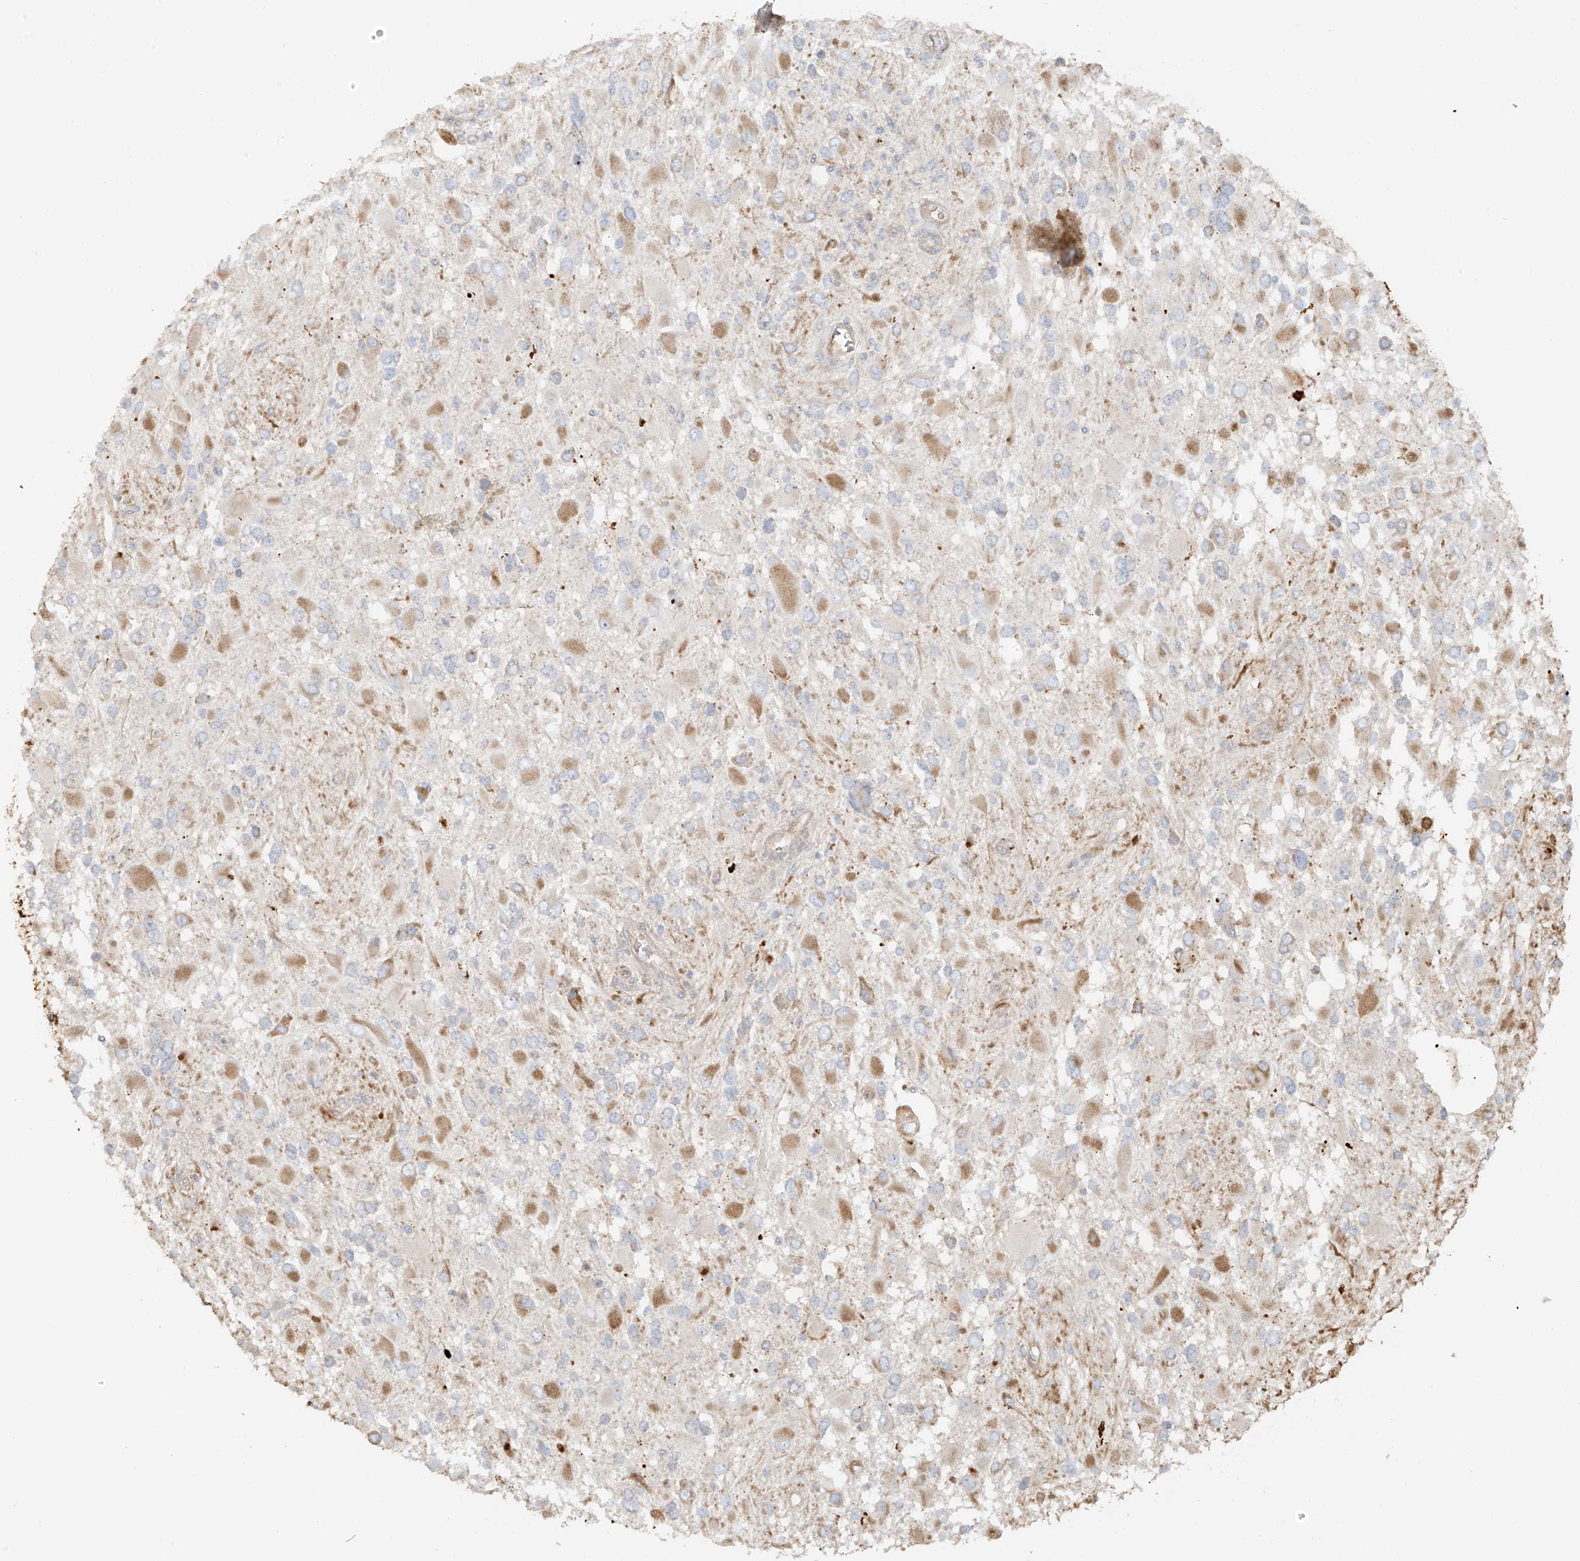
{"staining": {"intensity": "weak", "quantity": "<25%", "location": "cytoplasmic/membranous"}, "tissue": "glioma", "cell_type": "Tumor cells", "image_type": "cancer", "snomed": [{"axis": "morphology", "description": "Glioma, malignant, High grade"}, {"axis": "topography", "description": "Brain"}], "caption": "There is no significant positivity in tumor cells of glioma. The staining was performed using DAB to visualize the protein expression in brown, while the nuclei were stained in blue with hematoxylin (Magnification: 20x).", "gene": "MIPEP", "patient": {"sex": "male", "age": 53}}